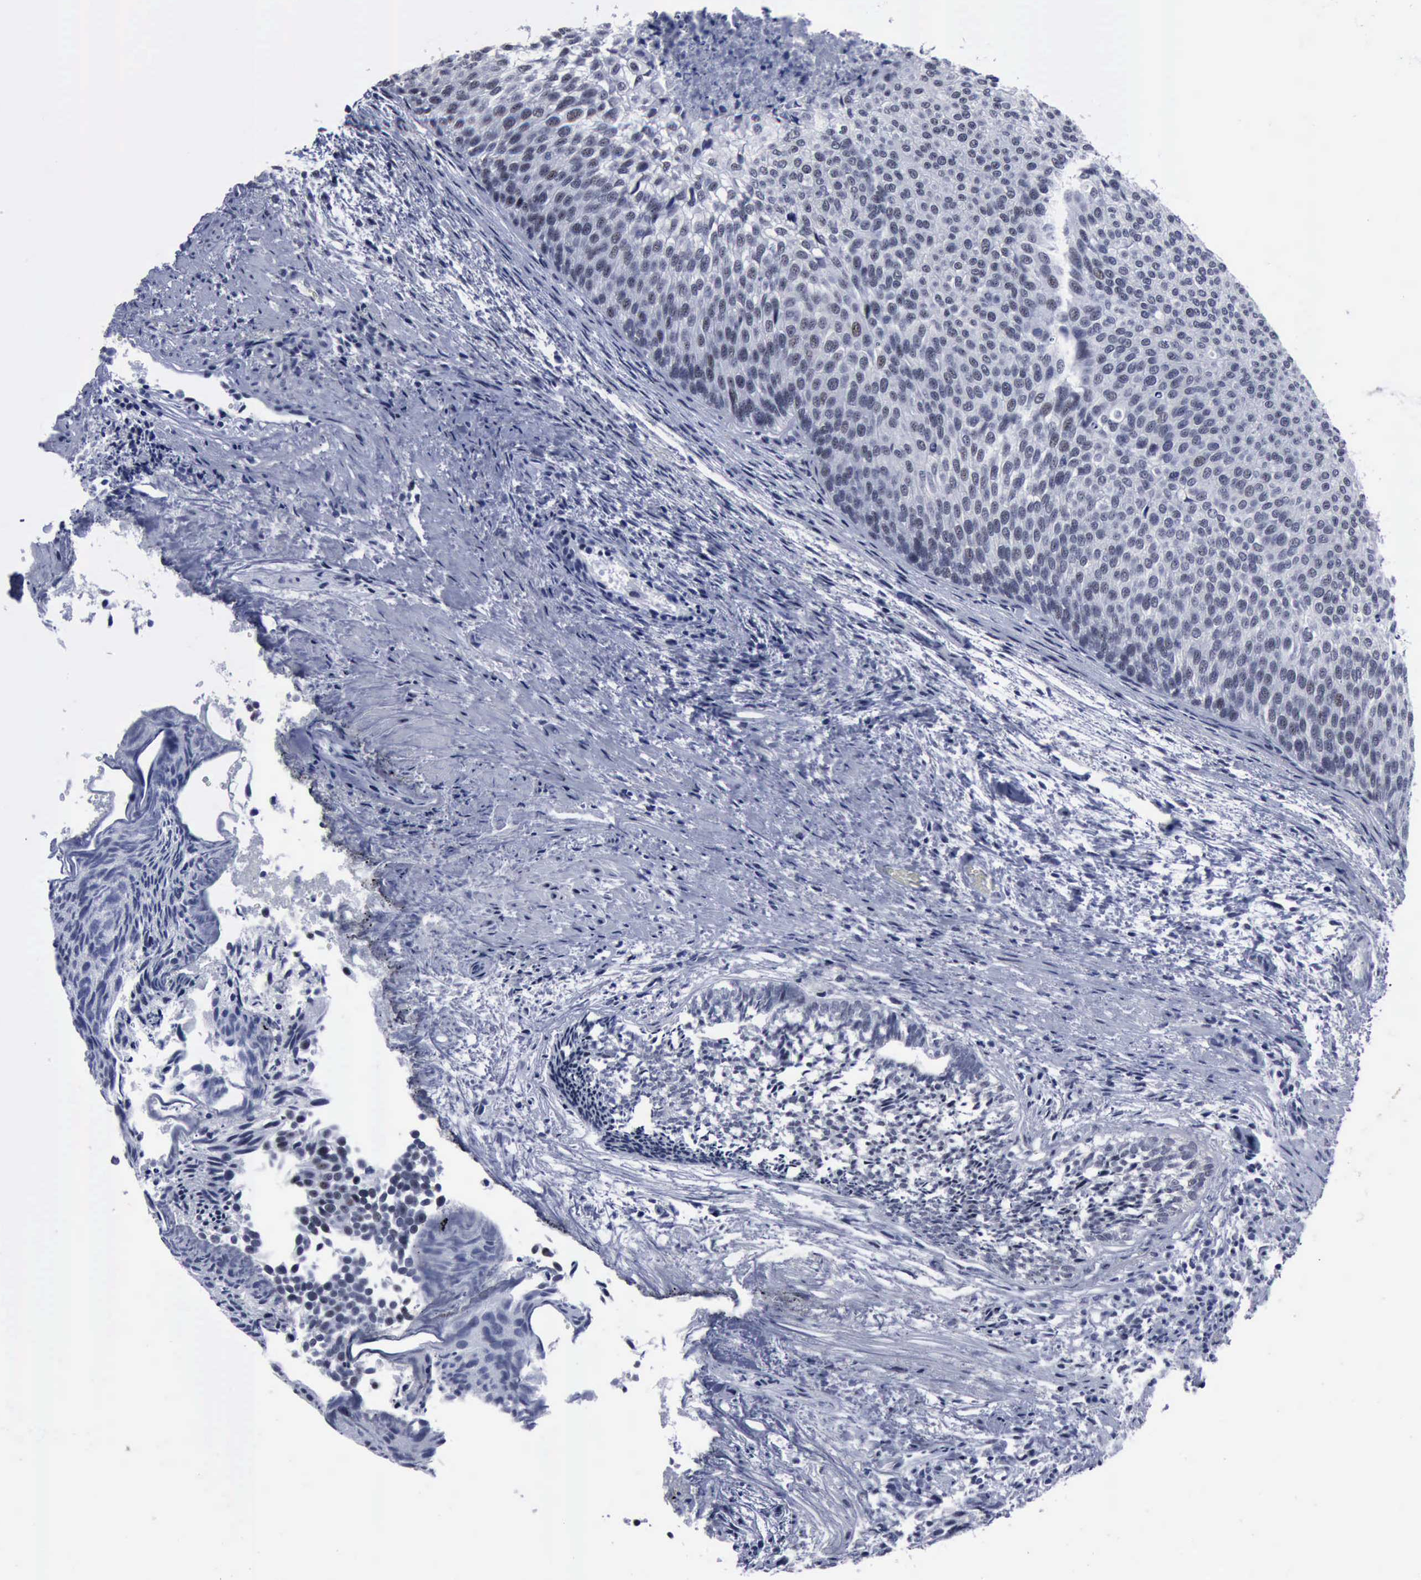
{"staining": {"intensity": "negative", "quantity": "none", "location": "none"}, "tissue": "urothelial cancer", "cell_type": "Tumor cells", "image_type": "cancer", "snomed": [{"axis": "morphology", "description": "Urothelial carcinoma, Low grade"}, {"axis": "topography", "description": "Urinary bladder"}], "caption": "An IHC image of urothelial carcinoma (low-grade) is shown. There is no staining in tumor cells of urothelial carcinoma (low-grade). The staining is performed using DAB (3,3'-diaminobenzidine) brown chromogen with nuclei counter-stained in using hematoxylin.", "gene": "BRD1", "patient": {"sex": "male", "age": 84}}